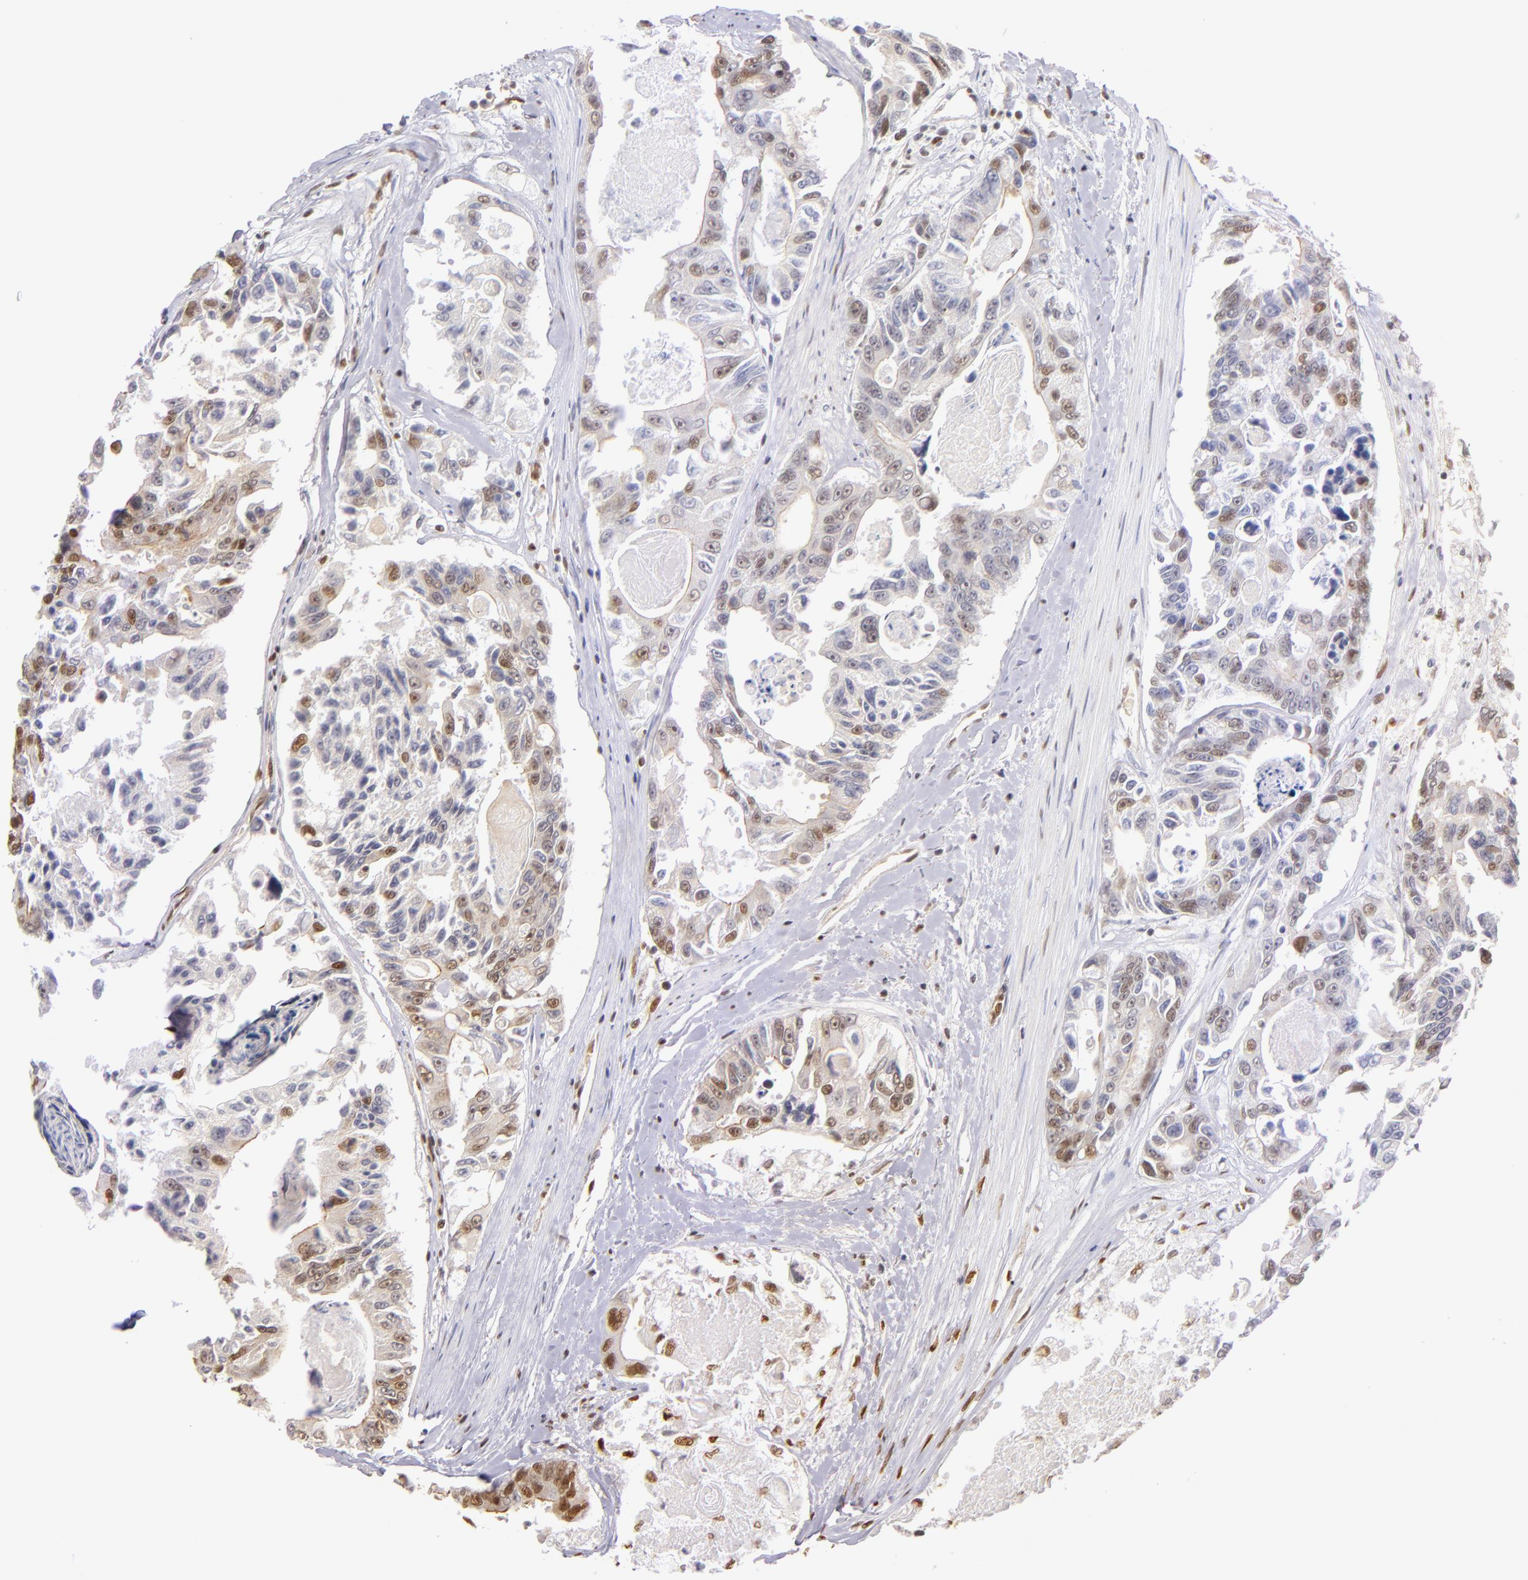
{"staining": {"intensity": "moderate", "quantity": "25%-75%", "location": "nuclear"}, "tissue": "colorectal cancer", "cell_type": "Tumor cells", "image_type": "cancer", "snomed": [{"axis": "morphology", "description": "Adenocarcinoma, NOS"}, {"axis": "topography", "description": "Colon"}], "caption": "This photomicrograph displays immunohistochemistry staining of colorectal cancer, with medium moderate nuclear expression in approximately 25%-75% of tumor cells.", "gene": "NCOR2", "patient": {"sex": "female", "age": 86}}